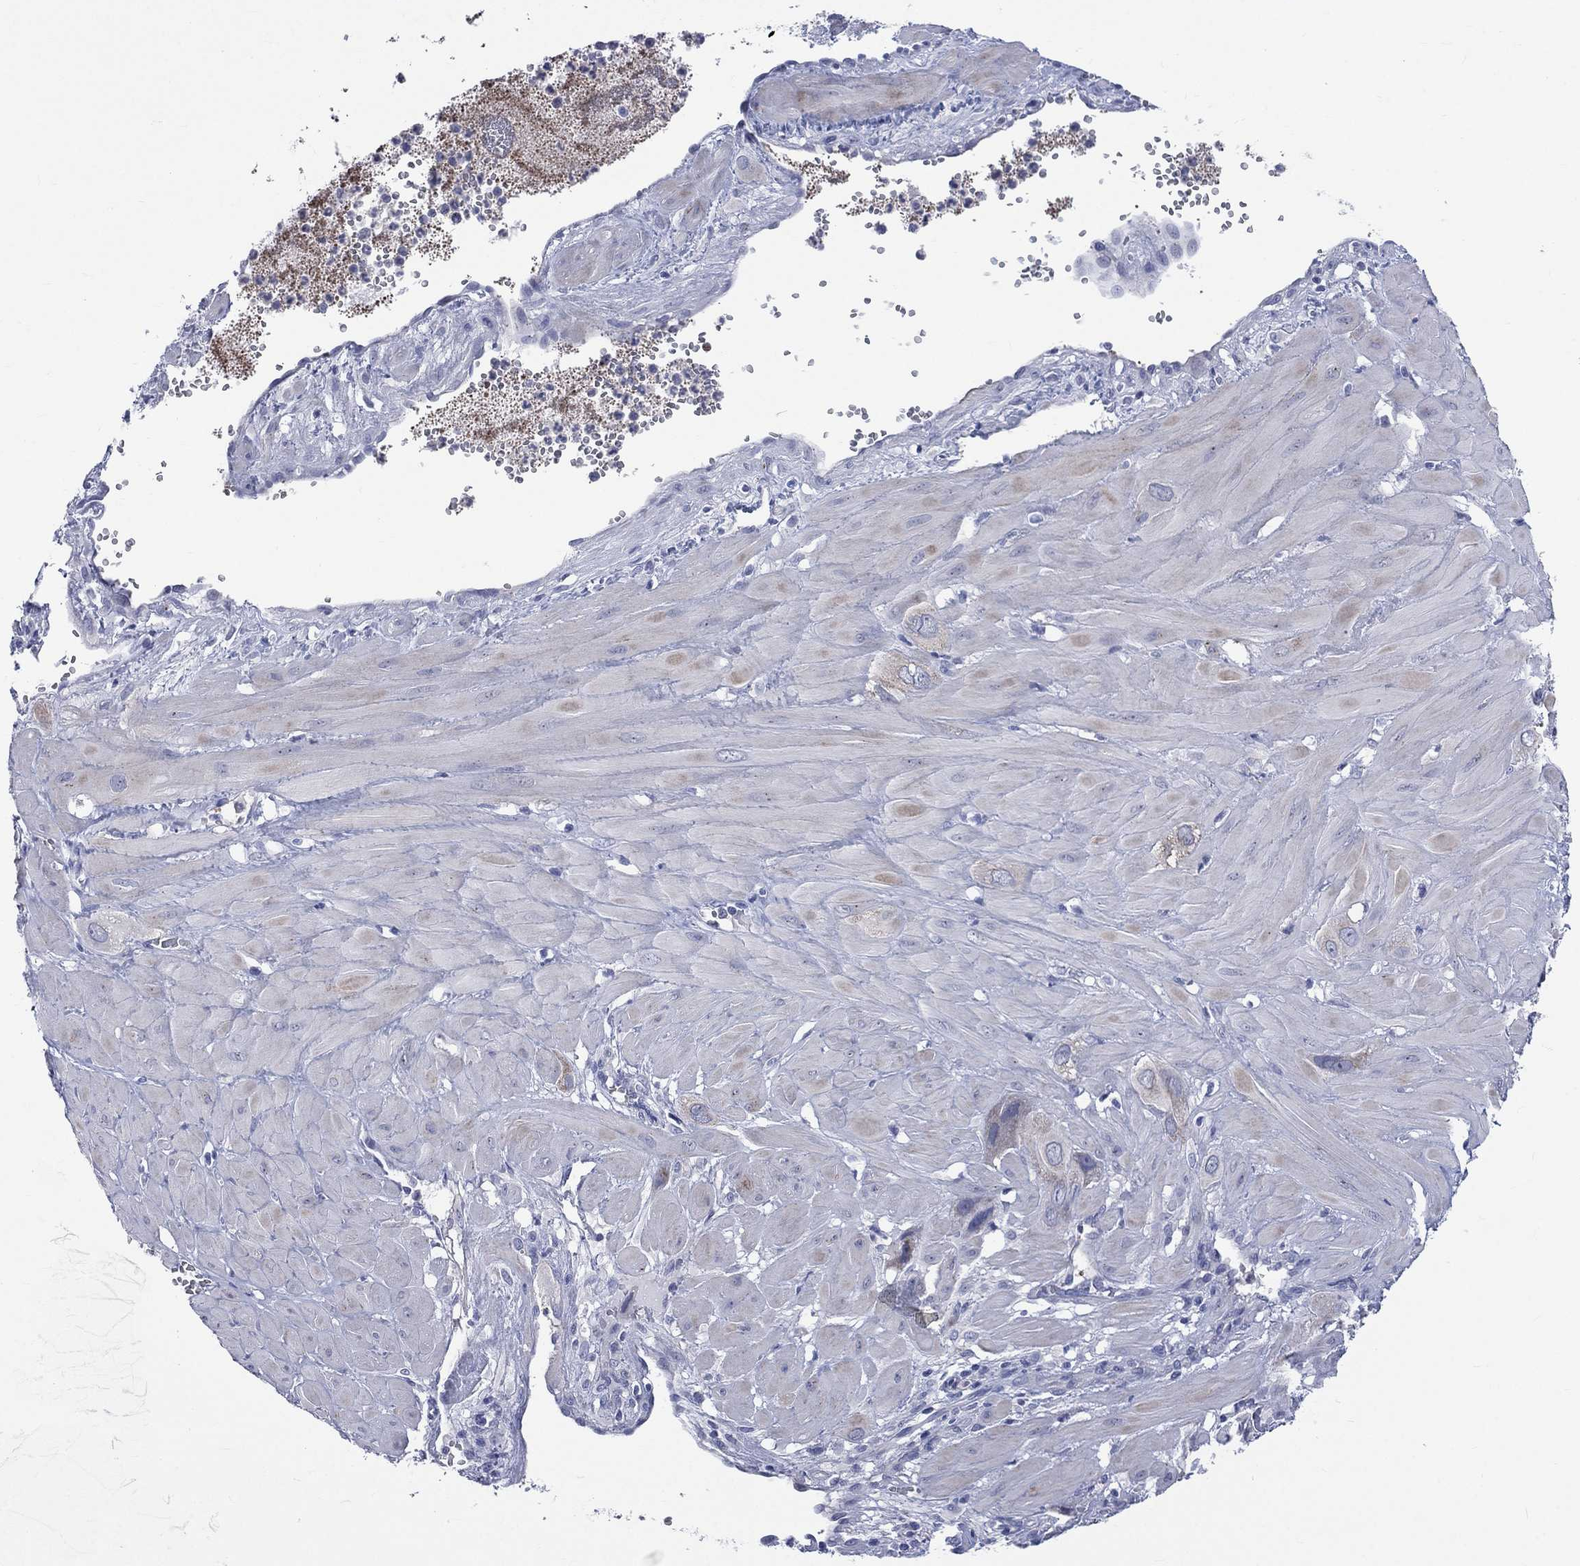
{"staining": {"intensity": "negative", "quantity": "none", "location": "none"}, "tissue": "cervical cancer", "cell_type": "Tumor cells", "image_type": "cancer", "snomed": [{"axis": "morphology", "description": "Squamous cell carcinoma, NOS"}, {"axis": "topography", "description": "Cervix"}], "caption": "A histopathology image of cervical squamous cell carcinoma stained for a protein displays no brown staining in tumor cells. Brightfield microscopy of IHC stained with DAB (3,3'-diaminobenzidine) (brown) and hematoxylin (blue), captured at high magnification.", "gene": "AKAP3", "patient": {"sex": "female", "age": 34}}